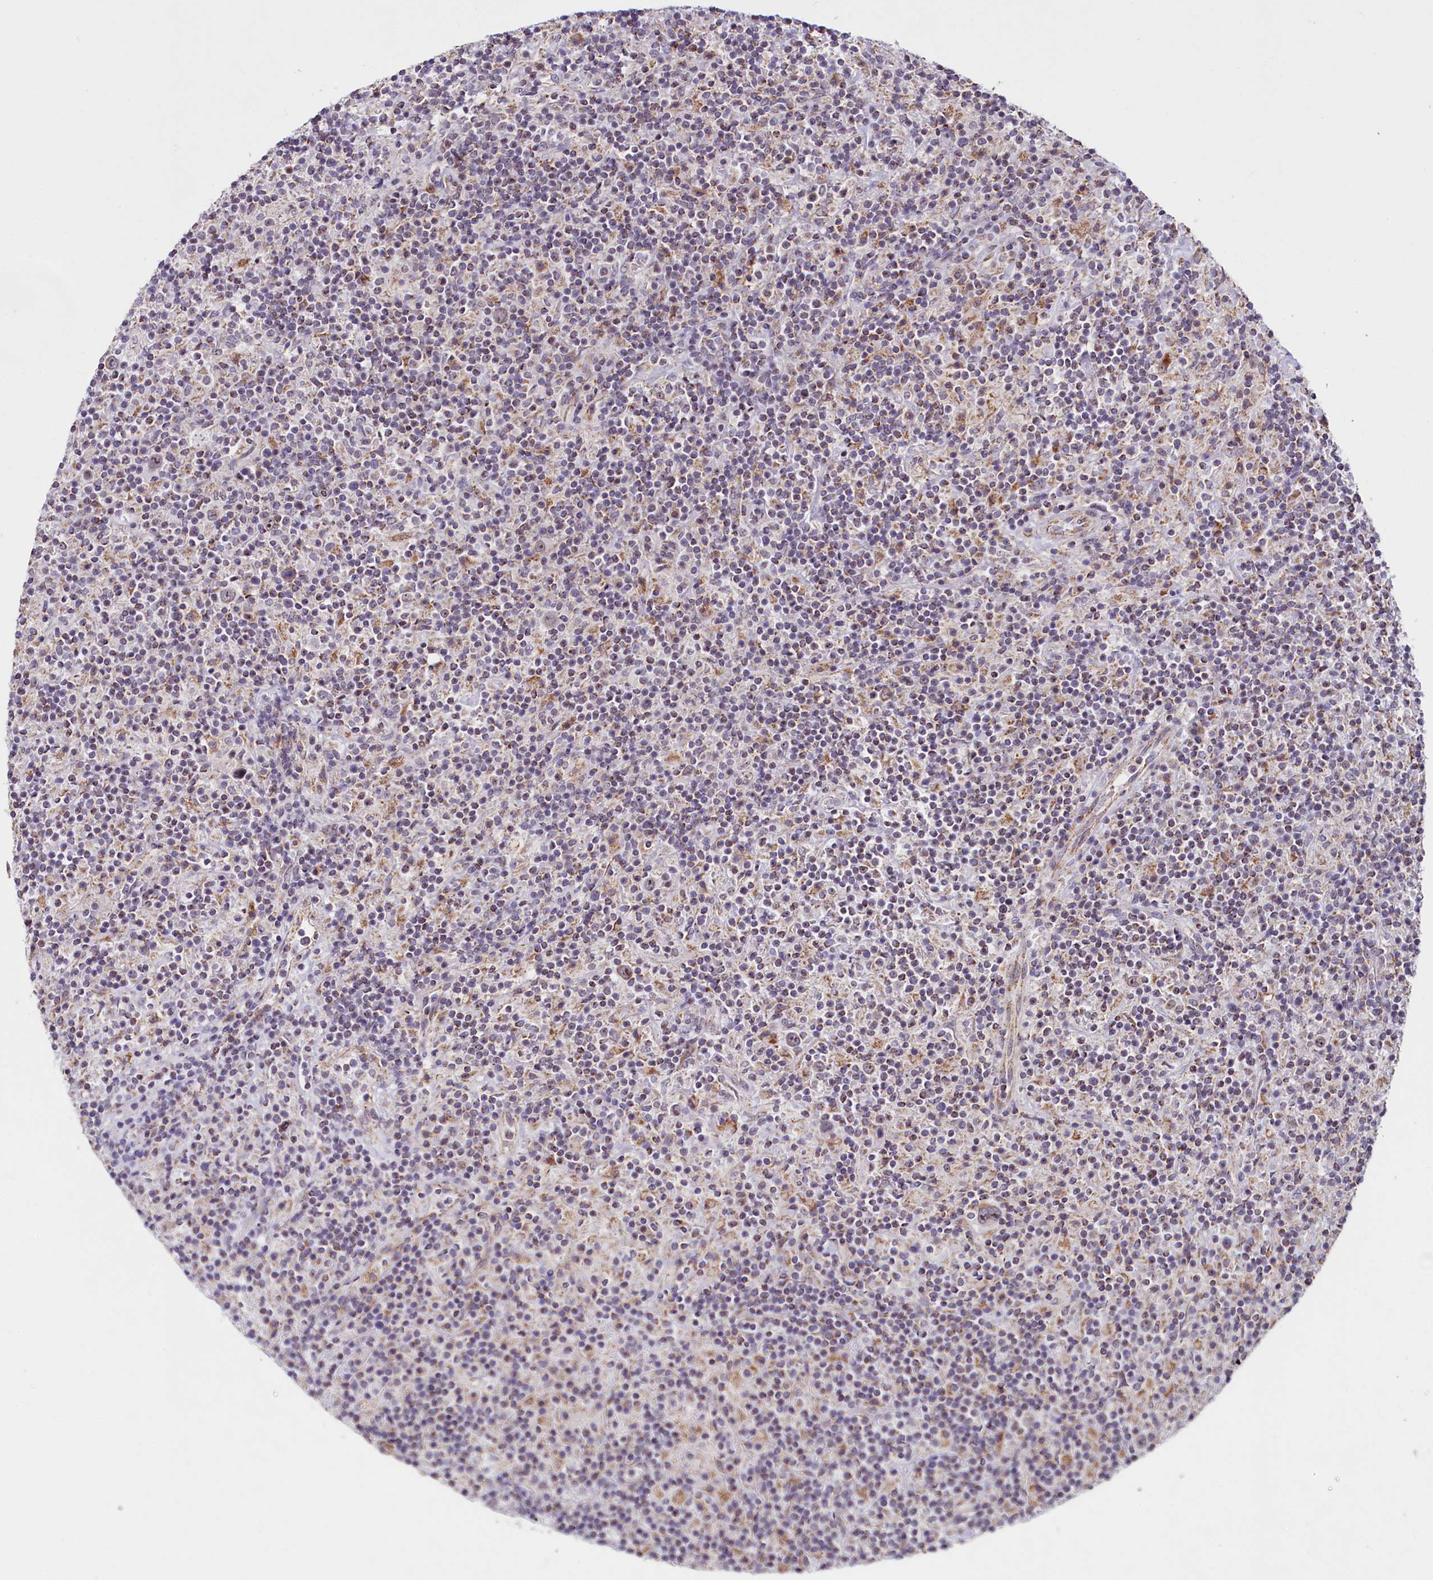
{"staining": {"intensity": "weak", "quantity": "25%-75%", "location": "nuclear"}, "tissue": "lymphoma", "cell_type": "Tumor cells", "image_type": "cancer", "snomed": [{"axis": "morphology", "description": "Hodgkin's disease, NOS"}, {"axis": "topography", "description": "Lymph node"}], "caption": "About 25%-75% of tumor cells in human Hodgkin's disease demonstrate weak nuclear protein staining as visualized by brown immunohistochemical staining.", "gene": "PDE6D", "patient": {"sex": "male", "age": 70}}